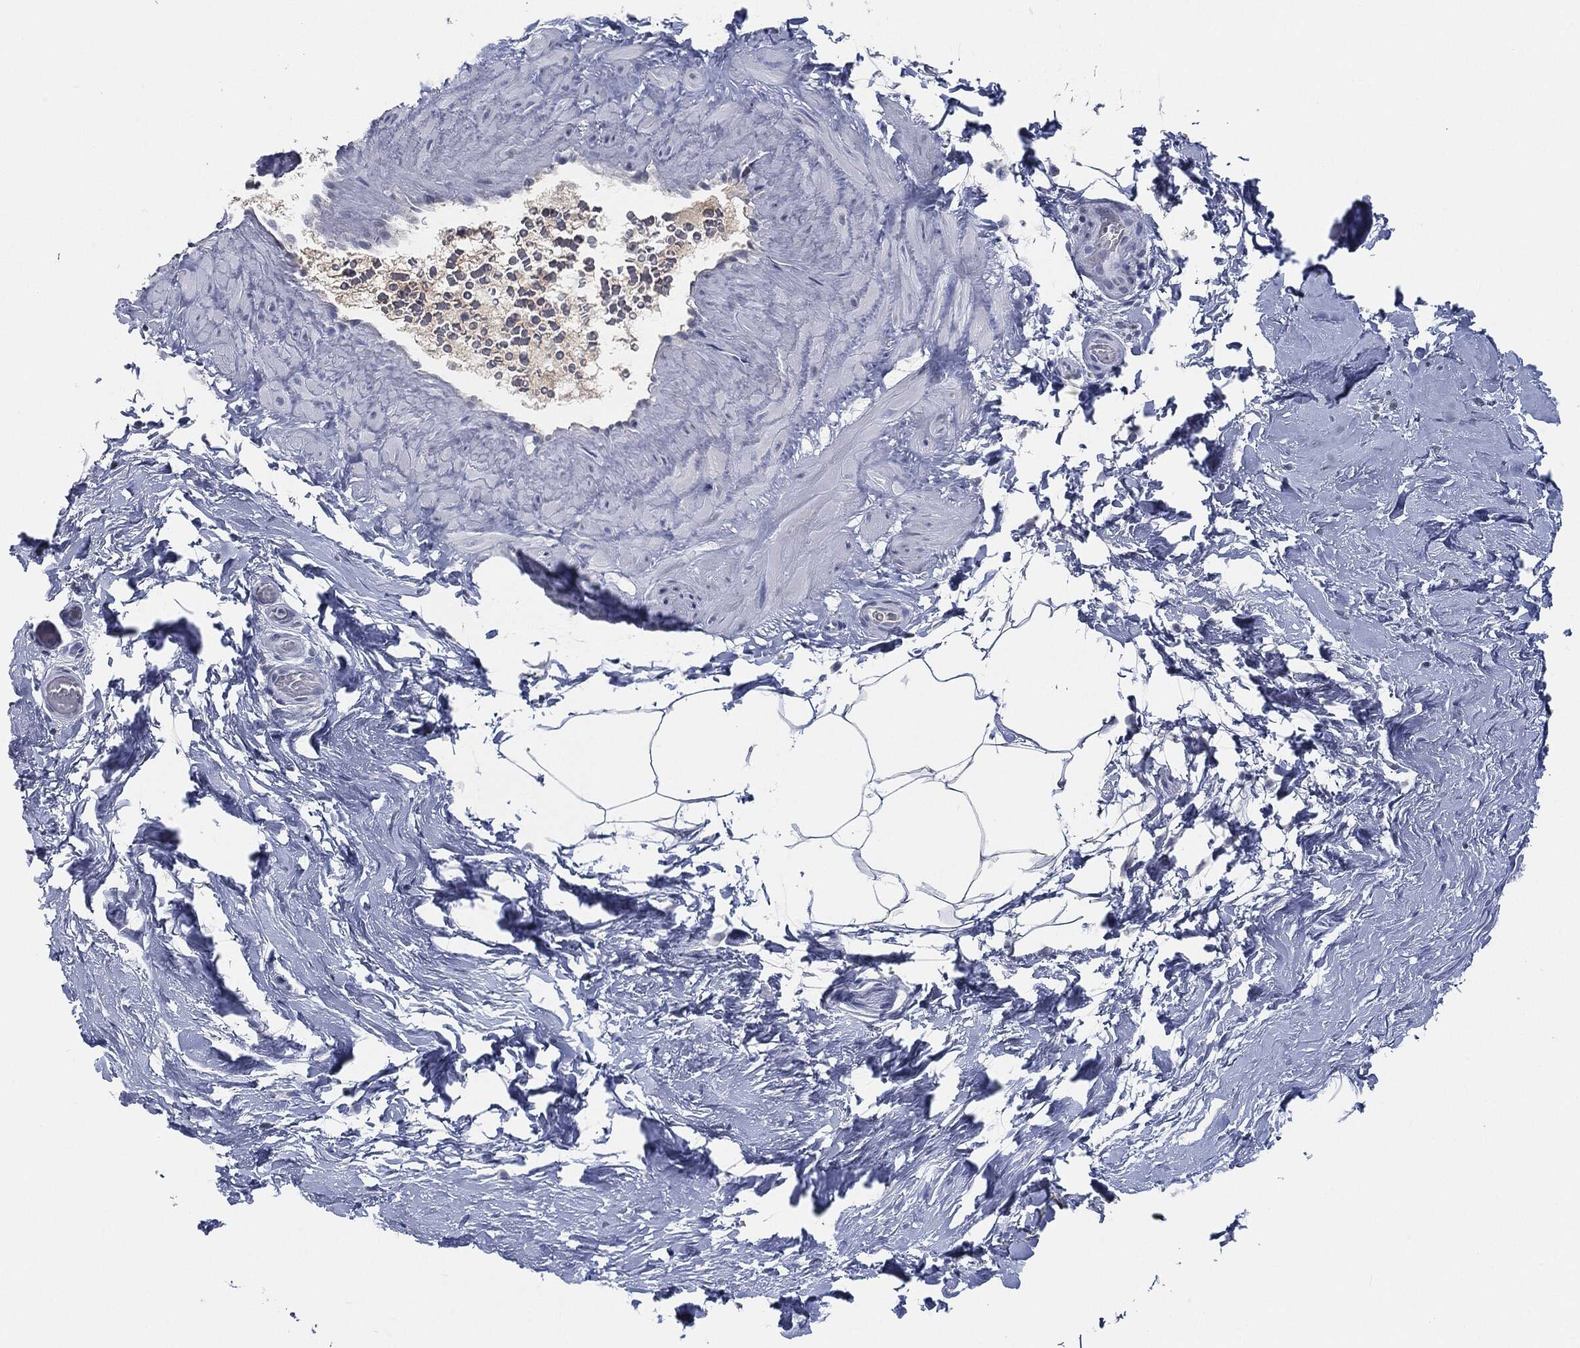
{"staining": {"intensity": "negative", "quantity": "none", "location": "none"}, "tissue": "adipose tissue", "cell_type": "Adipocytes", "image_type": "normal", "snomed": [{"axis": "morphology", "description": "Normal tissue, NOS"}, {"axis": "topography", "description": "Soft tissue"}, {"axis": "topography", "description": "Vascular tissue"}], "caption": "Immunohistochemistry of benign adipose tissue demonstrates no expression in adipocytes. (DAB IHC, high magnification).", "gene": "SIGLEC7", "patient": {"sex": "male", "age": 41}}